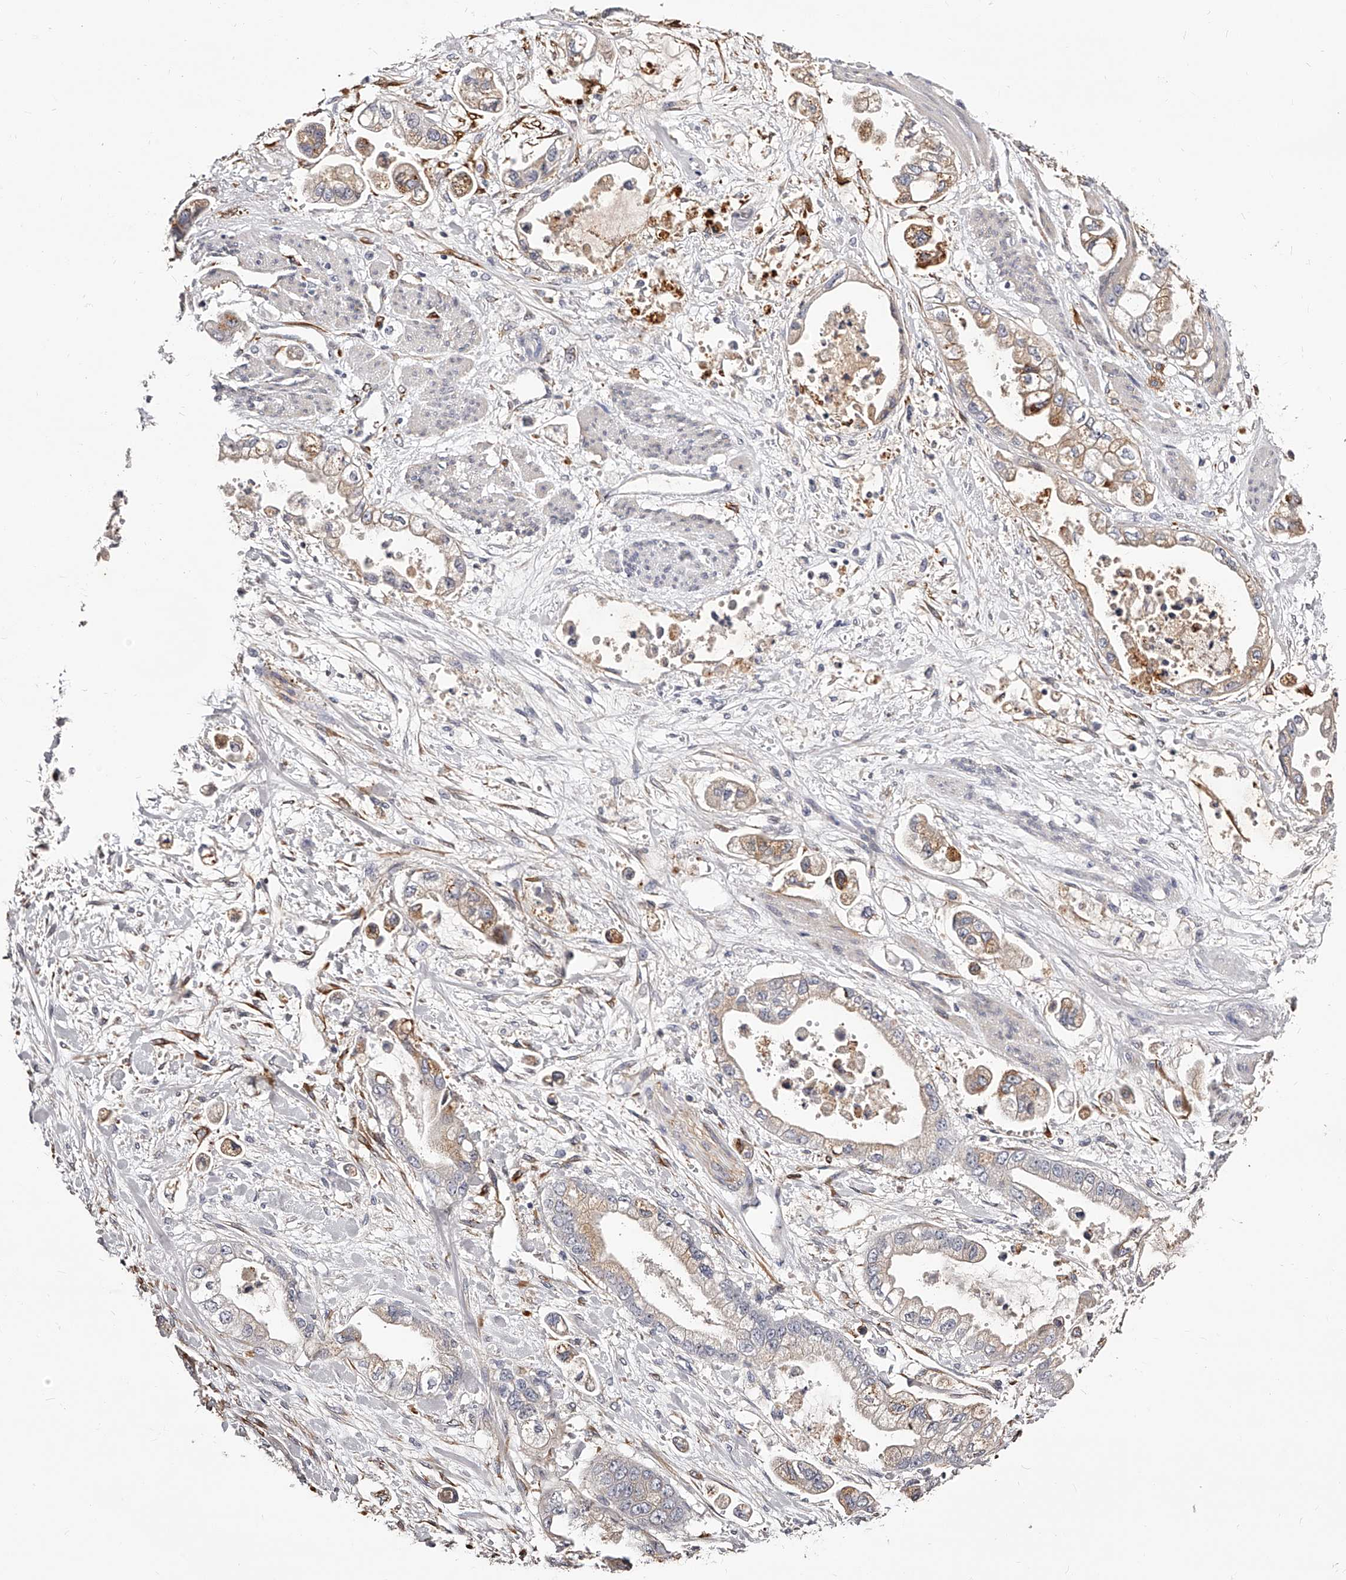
{"staining": {"intensity": "moderate", "quantity": "<25%", "location": "cytoplasmic/membranous"}, "tissue": "stomach cancer", "cell_type": "Tumor cells", "image_type": "cancer", "snomed": [{"axis": "morphology", "description": "Adenocarcinoma, NOS"}, {"axis": "topography", "description": "Stomach"}], "caption": "The micrograph demonstrates immunohistochemical staining of stomach cancer (adenocarcinoma). There is moderate cytoplasmic/membranous expression is identified in about <25% of tumor cells. The protein is stained brown, and the nuclei are stained in blue (DAB (3,3'-diaminobenzidine) IHC with brightfield microscopy, high magnification).", "gene": "CD82", "patient": {"sex": "male", "age": 62}}